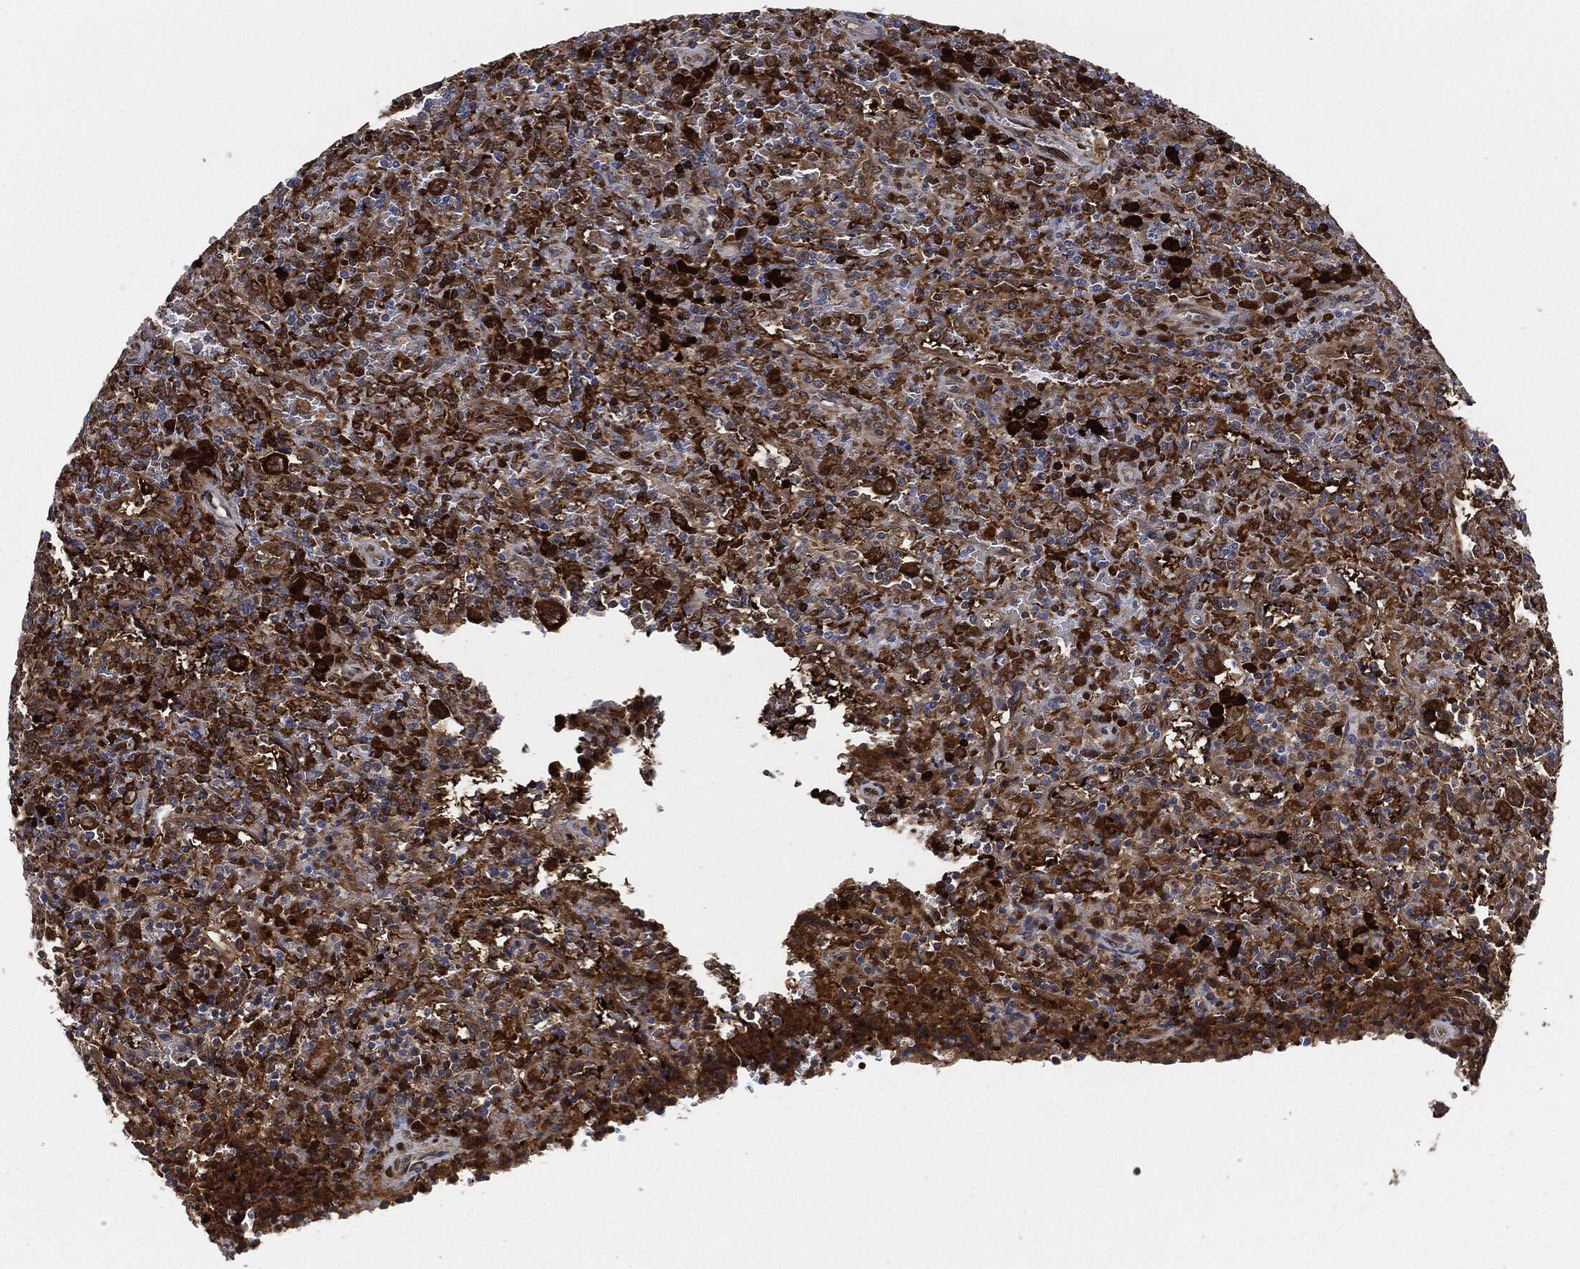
{"staining": {"intensity": "moderate", "quantity": "25%-75%", "location": "cytoplasmic/membranous"}, "tissue": "lymphoma", "cell_type": "Tumor cells", "image_type": "cancer", "snomed": [{"axis": "morphology", "description": "Malignant lymphoma, non-Hodgkin's type, Low grade"}, {"axis": "topography", "description": "Spleen"}], "caption": "The immunohistochemical stain highlights moderate cytoplasmic/membranous positivity in tumor cells of lymphoma tissue.", "gene": "PRDX2", "patient": {"sex": "male", "age": 62}}